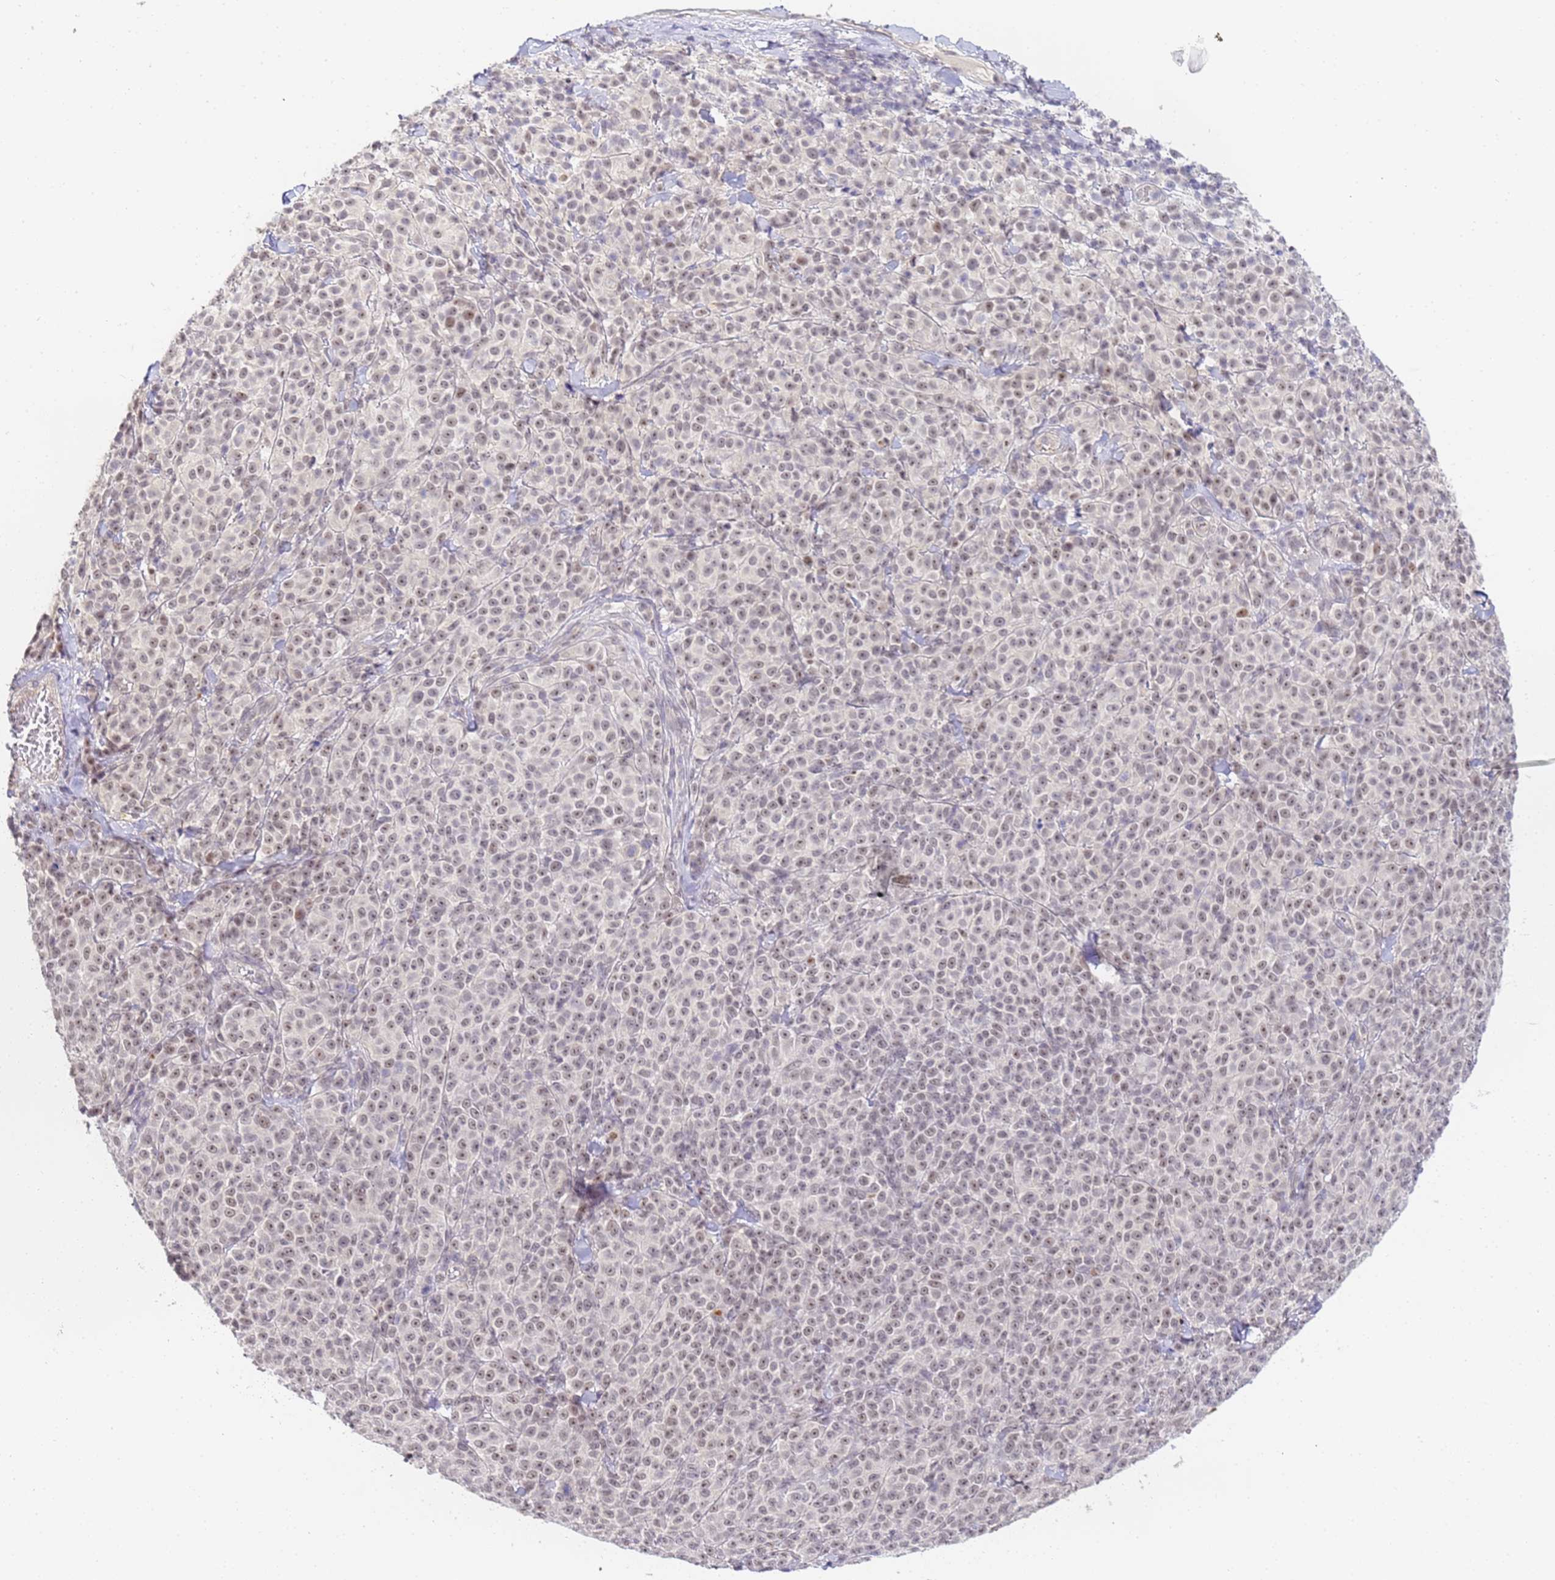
{"staining": {"intensity": "weak", "quantity": ">75%", "location": "nuclear"}, "tissue": "melanoma", "cell_type": "Tumor cells", "image_type": "cancer", "snomed": [{"axis": "morphology", "description": "Normal tissue, NOS"}, {"axis": "morphology", "description": "Malignant melanoma, NOS"}, {"axis": "topography", "description": "Skin"}], "caption": "Protein analysis of malignant melanoma tissue exhibits weak nuclear positivity in approximately >75% of tumor cells.", "gene": "LSM3", "patient": {"sex": "female", "age": 34}}